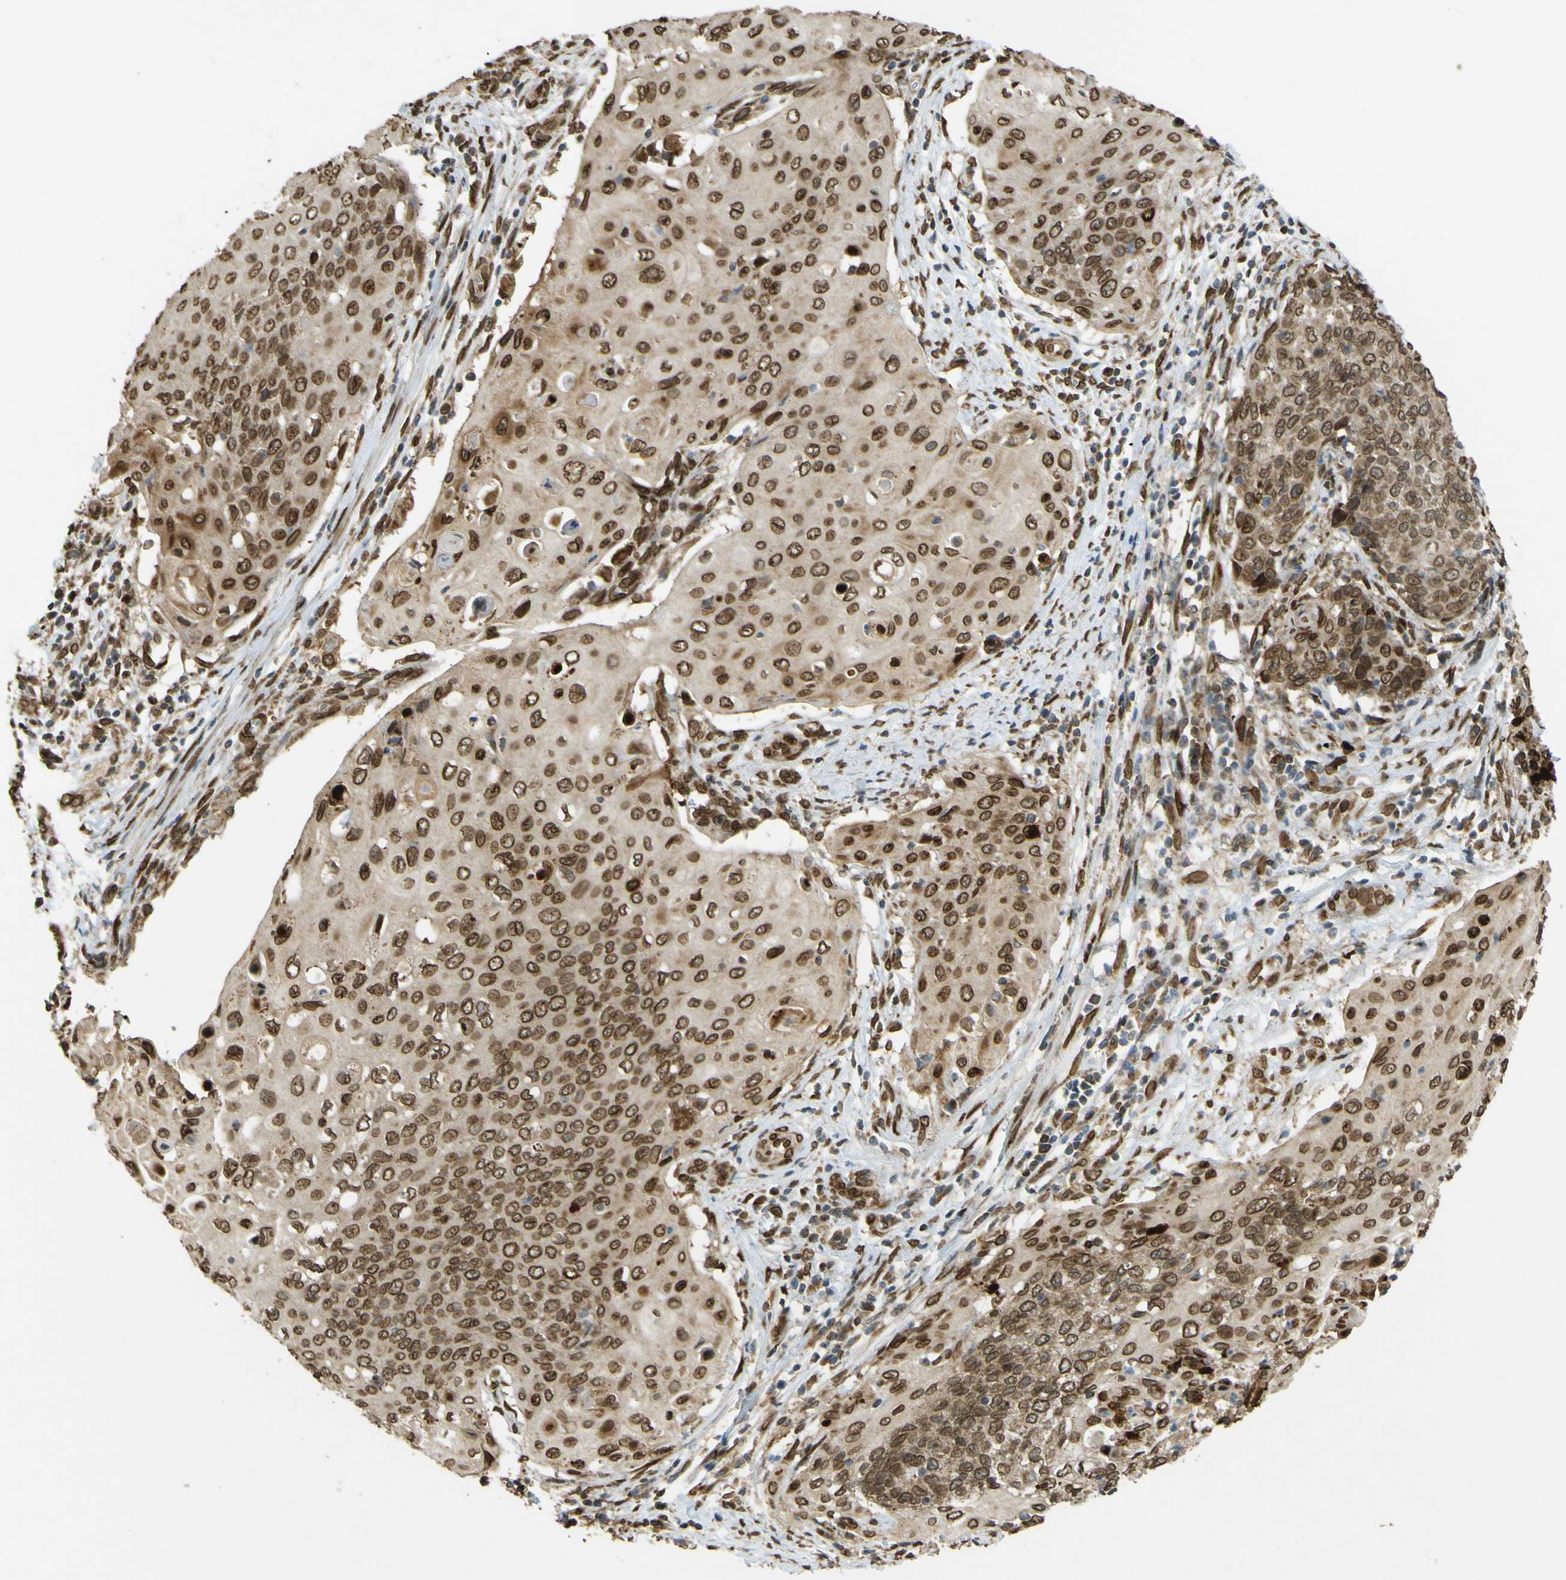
{"staining": {"intensity": "moderate", "quantity": ">75%", "location": "cytoplasmic/membranous,nuclear"}, "tissue": "cervical cancer", "cell_type": "Tumor cells", "image_type": "cancer", "snomed": [{"axis": "morphology", "description": "Squamous cell carcinoma, NOS"}, {"axis": "topography", "description": "Cervix"}], "caption": "Tumor cells demonstrate moderate cytoplasmic/membranous and nuclear staining in approximately >75% of cells in cervical squamous cell carcinoma.", "gene": "GALNT1", "patient": {"sex": "female", "age": 39}}